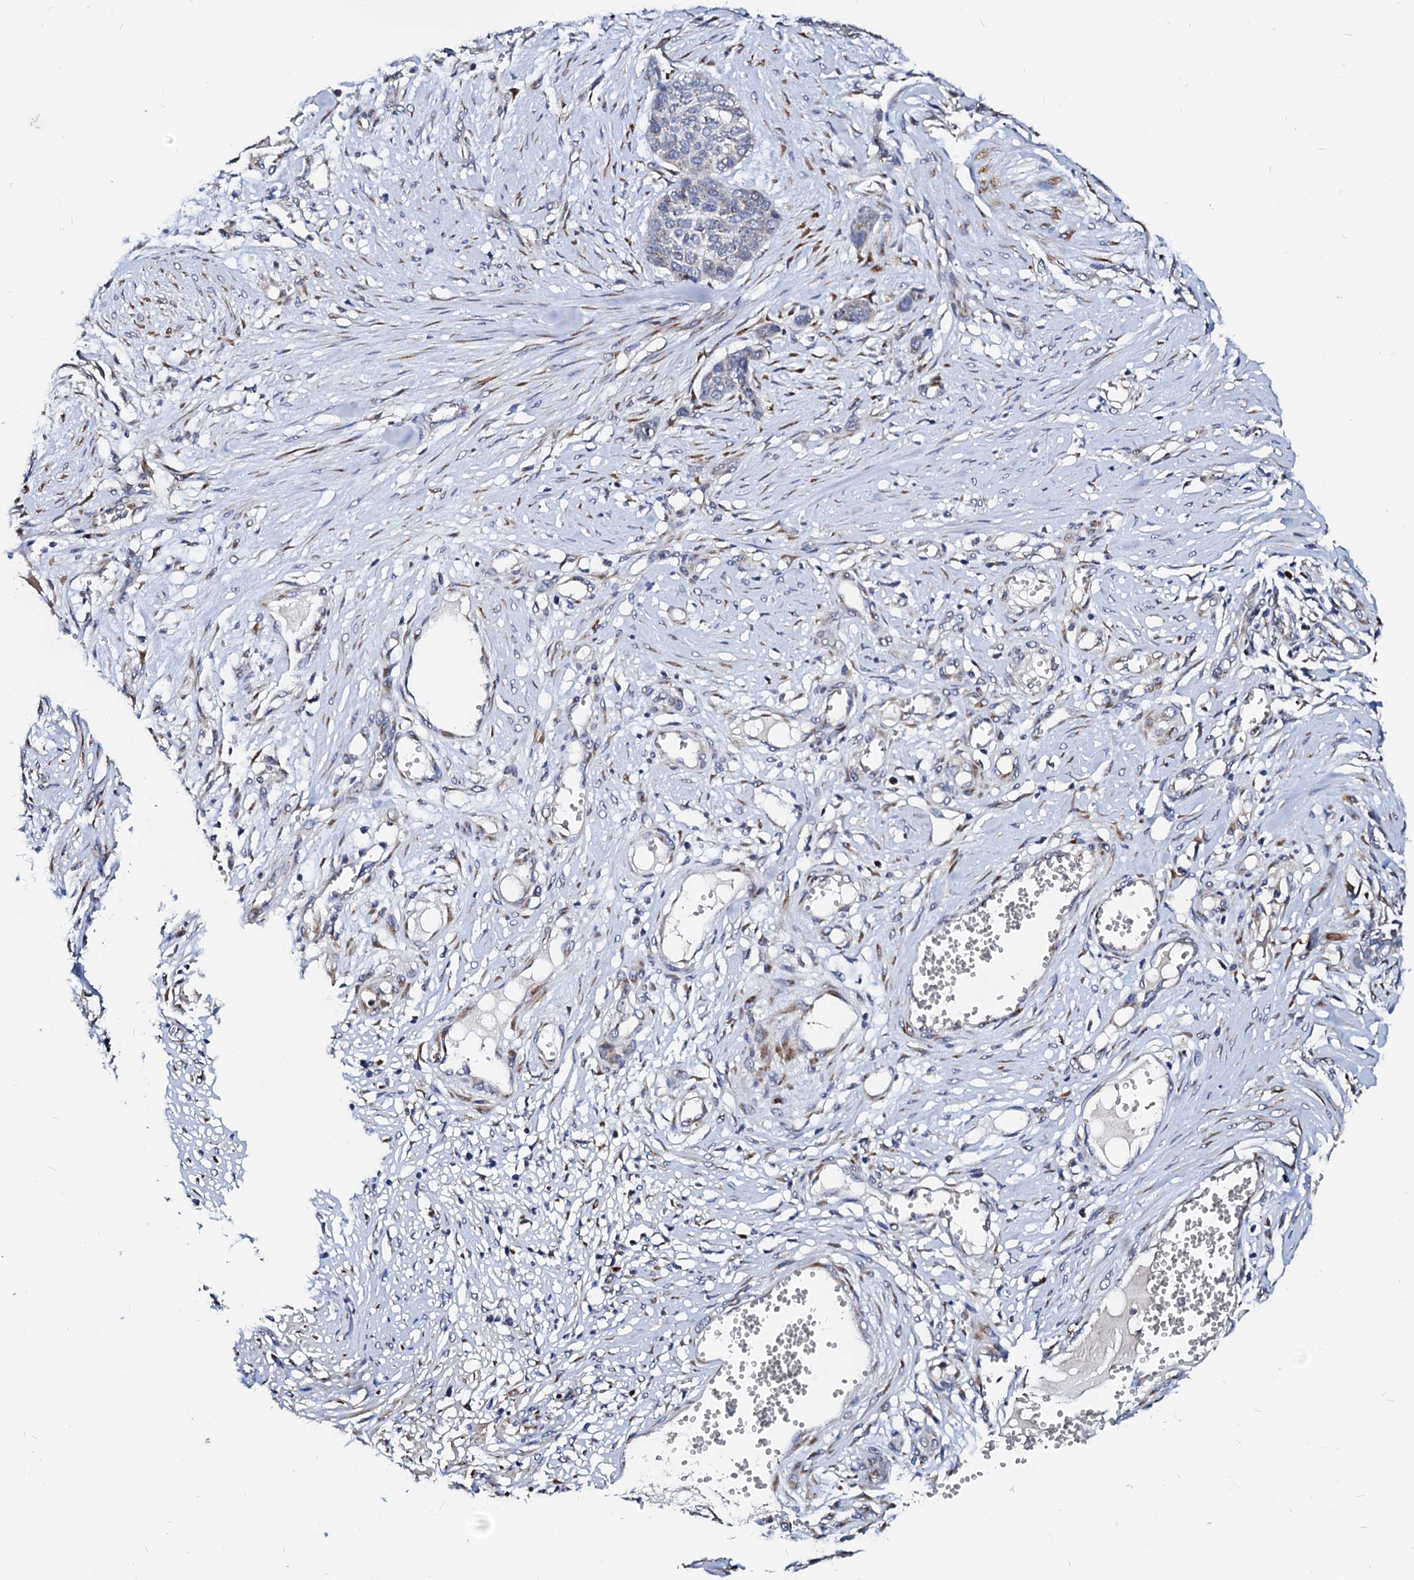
{"staining": {"intensity": "negative", "quantity": "none", "location": "none"}, "tissue": "skin cancer", "cell_type": "Tumor cells", "image_type": "cancer", "snomed": [{"axis": "morphology", "description": "Basal cell carcinoma"}, {"axis": "topography", "description": "Skin"}], "caption": "DAB immunohistochemical staining of human skin cancer (basal cell carcinoma) displays no significant positivity in tumor cells.", "gene": "LMAN1", "patient": {"sex": "female", "age": 64}}